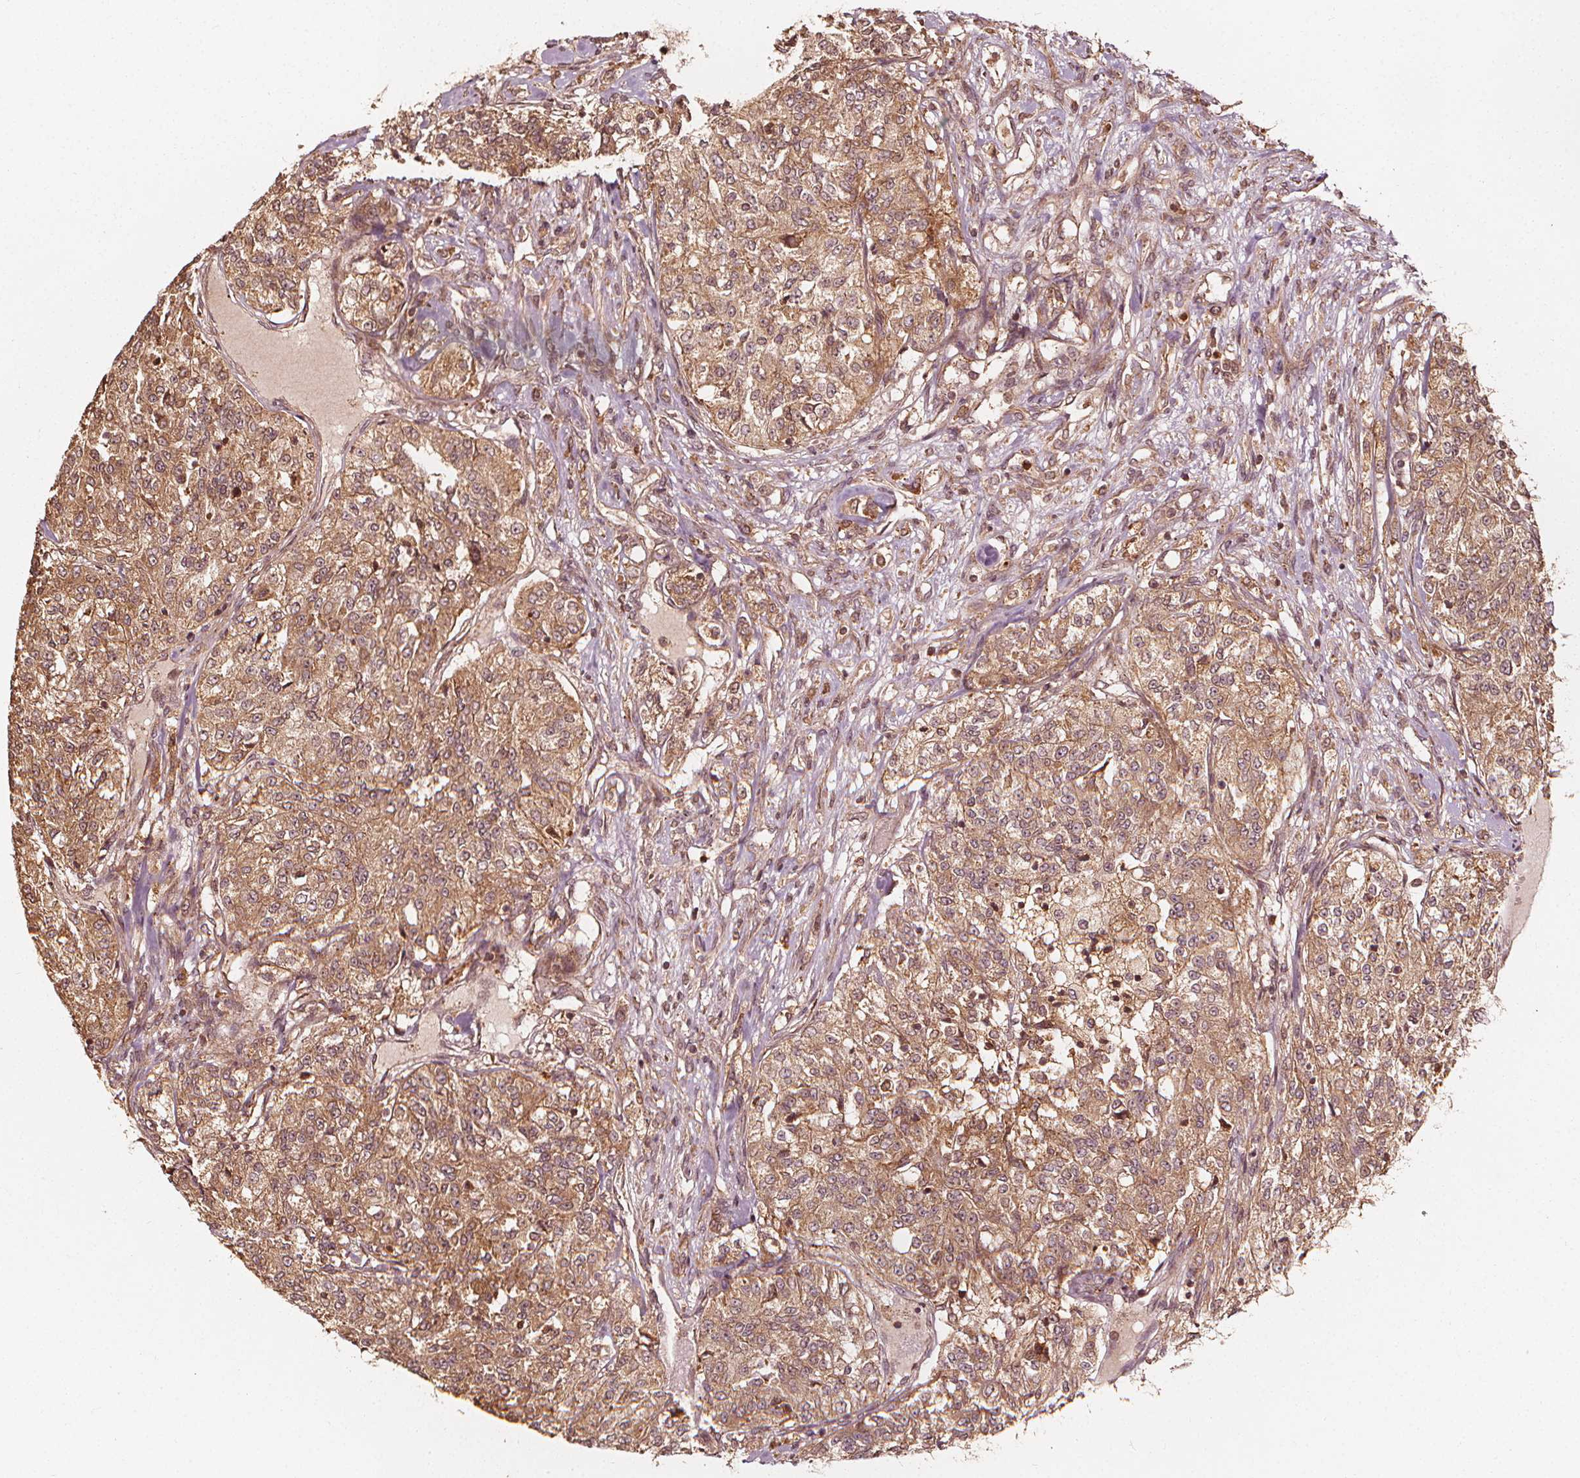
{"staining": {"intensity": "moderate", "quantity": ">75%", "location": "cytoplasmic/membranous,nuclear"}, "tissue": "renal cancer", "cell_type": "Tumor cells", "image_type": "cancer", "snomed": [{"axis": "morphology", "description": "Adenocarcinoma, NOS"}, {"axis": "topography", "description": "Kidney"}], "caption": "Renal adenocarcinoma stained for a protein (brown) exhibits moderate cytoplasmic/membranous and nuclear positive staining in about >75% of tumor cells.", "gene": "NPC1", "patient": {"sex": "female", "age": 63}}